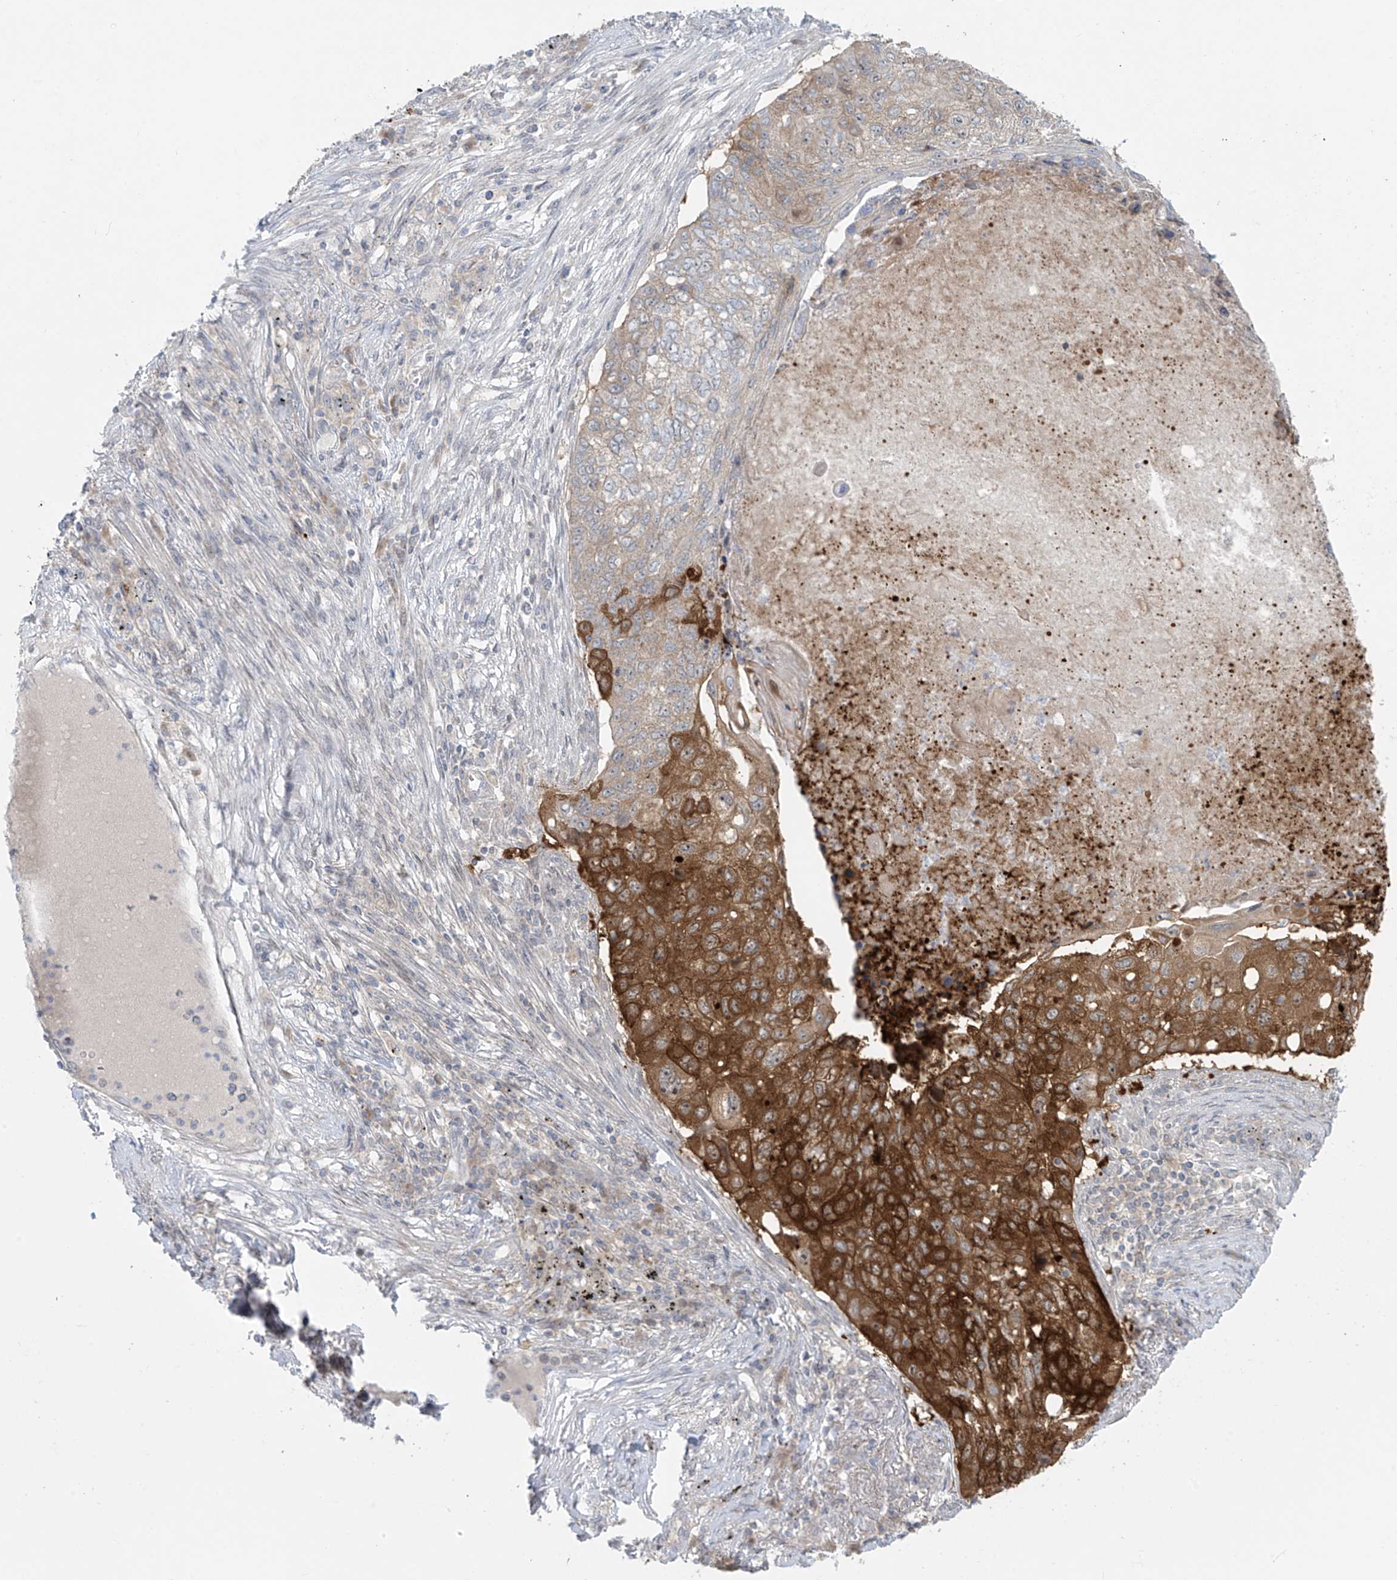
{"staining": {"intensity": "strong", "quantity": "<25%", "location": "cytoplasmic/membranous"}, "tissue": "lung cancer", "cell_type": "Tumor cells", "image_type": "cancer", "snomed": [{"axis": "morphology", "description": "Squamous cell carcinoma, NOS"}, {"axis": "topography", "description": "Lung"}], "caption": "A high-resolution photomicrograph shows immunohistochemistry (IHC) staining of lung cancer, which reveals strong cytoplasmic/membranous positivity in approximately <25% of tumor cells.", "gene": "PPAT", "patient": {"sex": "female", "age": 63}}